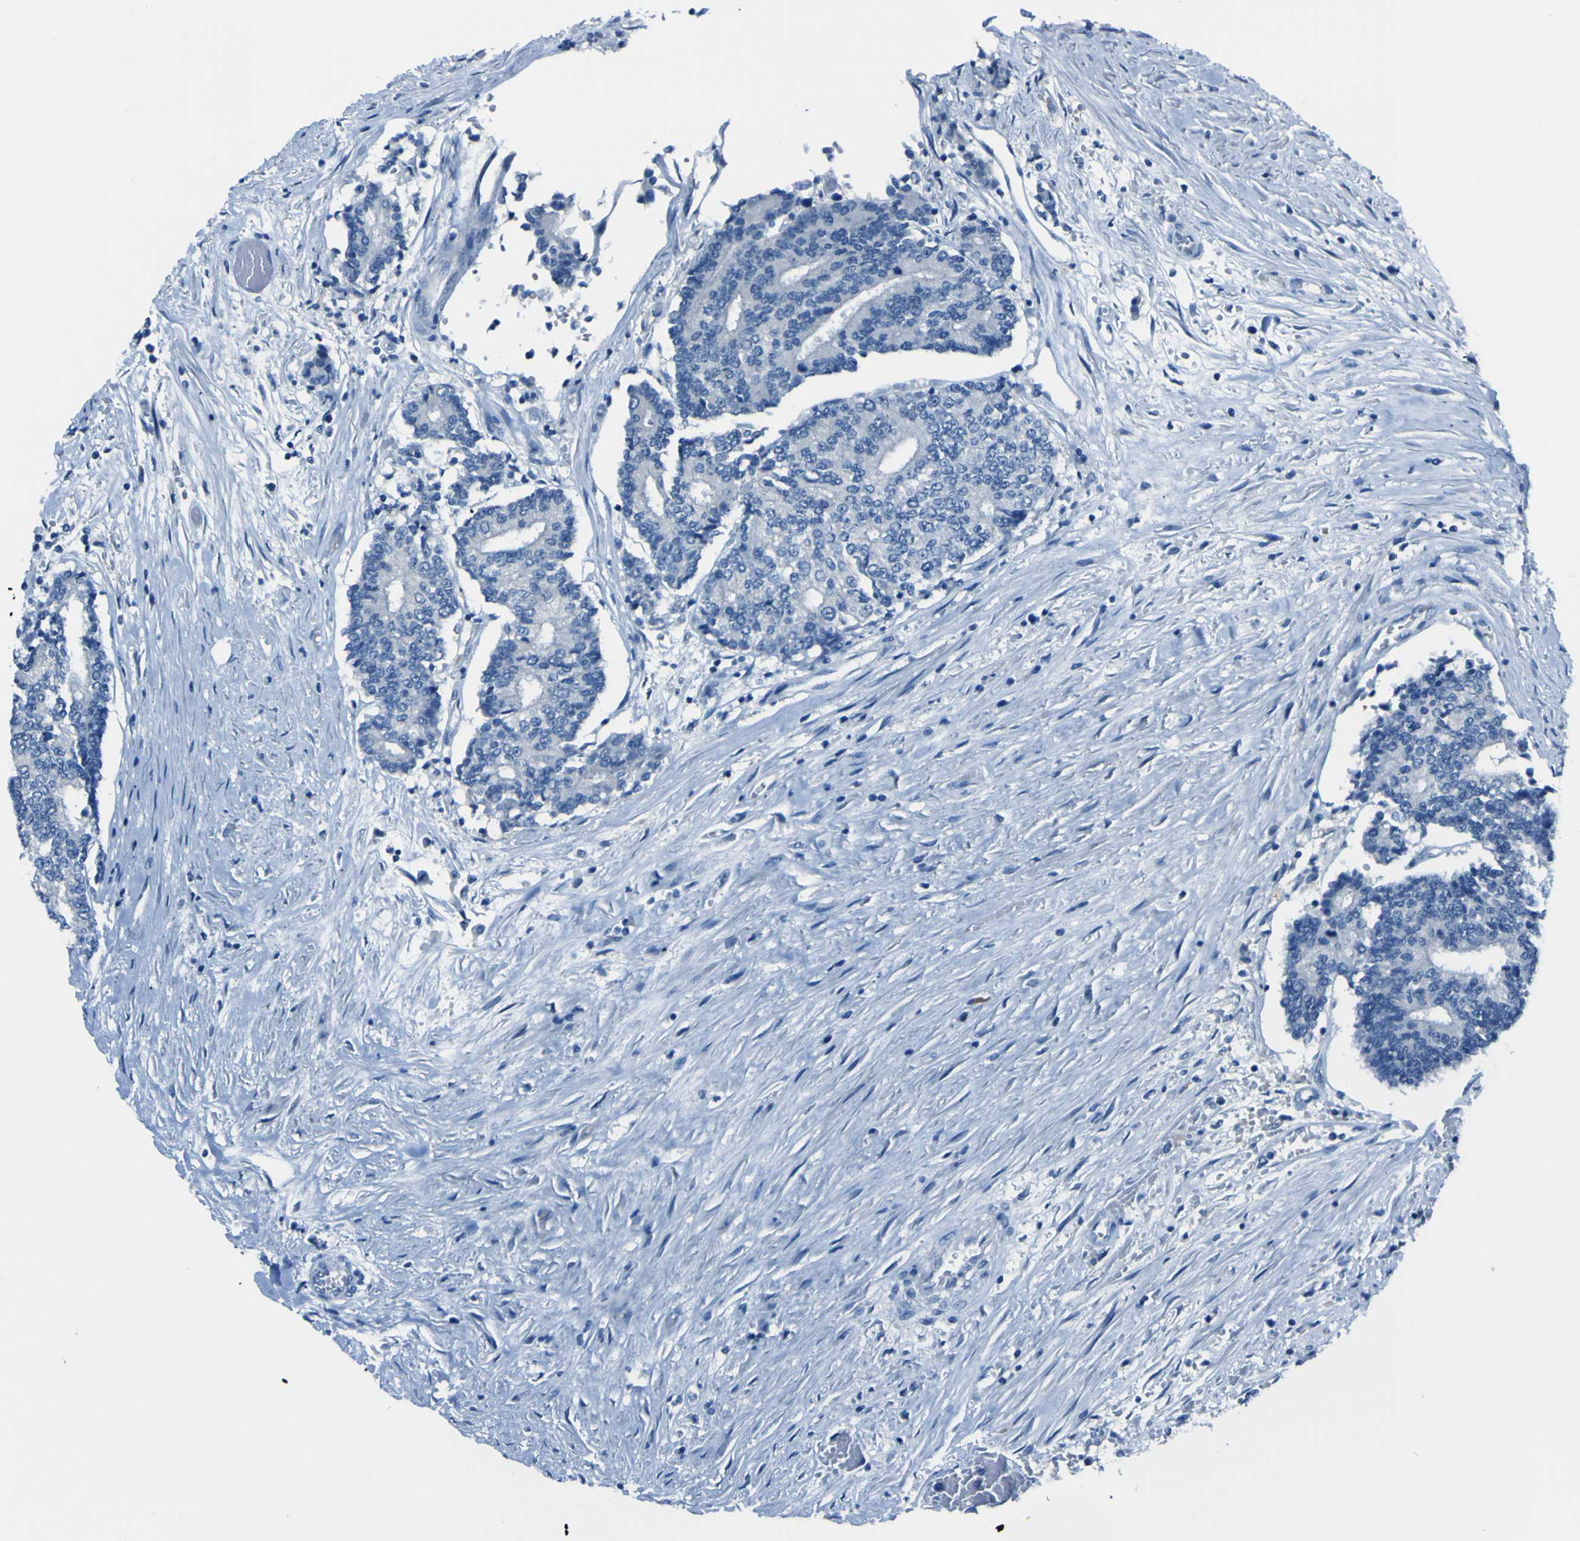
{"staining": {"intensity": "negative", "quantity": "none", "location": "none"}, "tissue": "prostate cancer", "cell_type": "Tumor cells", "image_type": "cancer", "snomed": [{"axis": "morphology", "description": "Normal tissue, NOS"}, {"axis": "morphology", "description": "Adenocarcinoma, High grade"}, {"axis": "topography", "description": "Prostate"}, {"axis": "topography", "description": "Seminal veicle"}], "caption": "This photomicrograph is of high-grade adenocarcinoma (prostate) stained with immunohistochemistry (IHC) to label a protein in brown with the nuclei are counter-stained blue. There is no expression in tumor cells.", "gene": "PHKG1", "patient": {"sex": "male", "age": 55}}